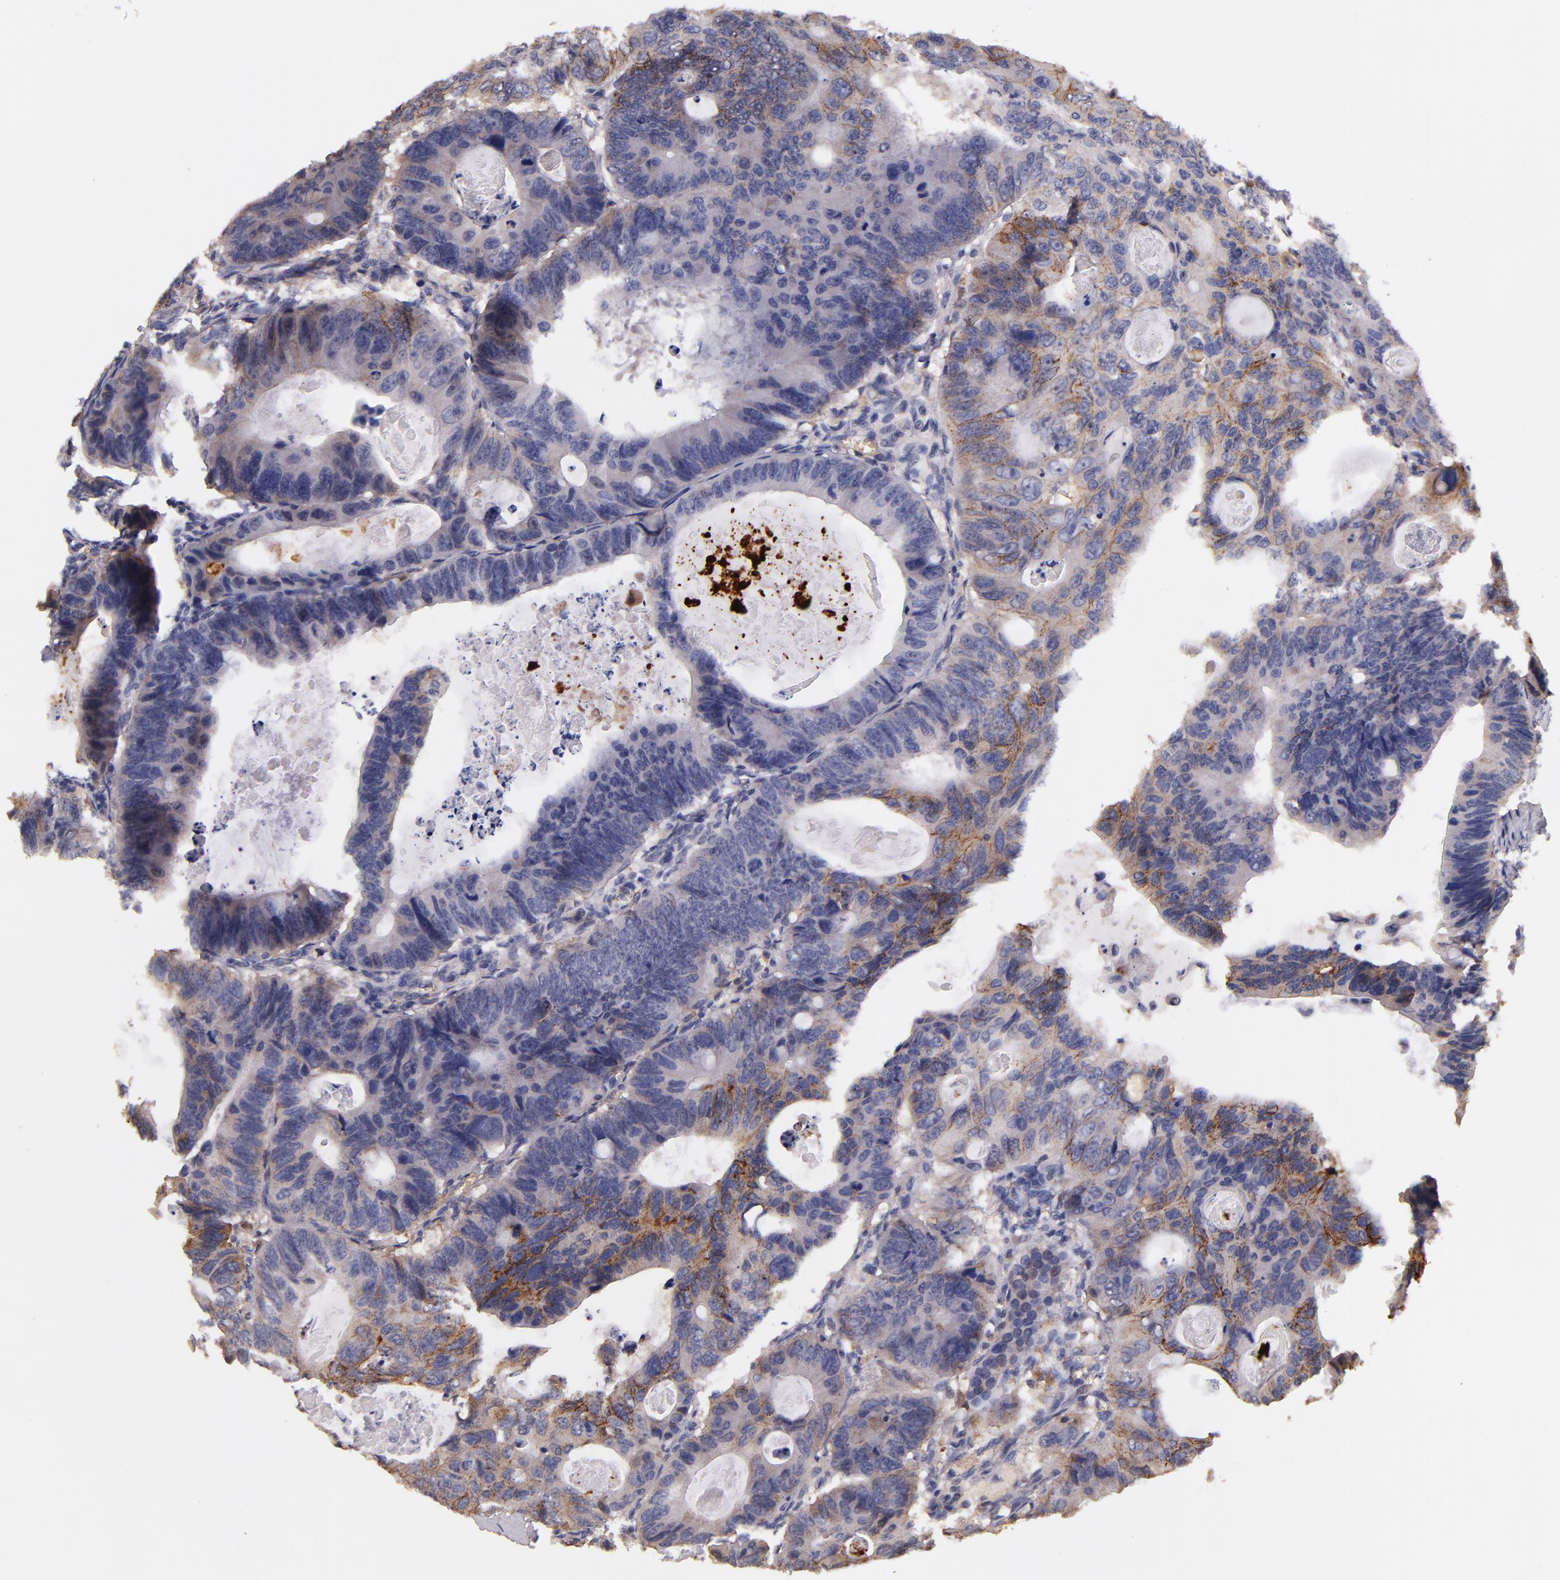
{"staining": {"intensity": "moderate", "quantity": "<25%", "location": "cytoplasmic/membranous"}, "tissue": "colorectal cancer", "cell_type": "Tumor cells", "image_type": "cancer", "snomed": [{"axis": "morphology", "description": "Adenocarcinoma, NOS"}, {"axis": "topography", "description": "Colon"}], "caption": "Human colorectal cancer (adenocarcinoma) stained with a protein marker reveals moderate staining in tumor cells.", "gene": "SERPINC1", "patient": {"sex": "female", "age": 55}}